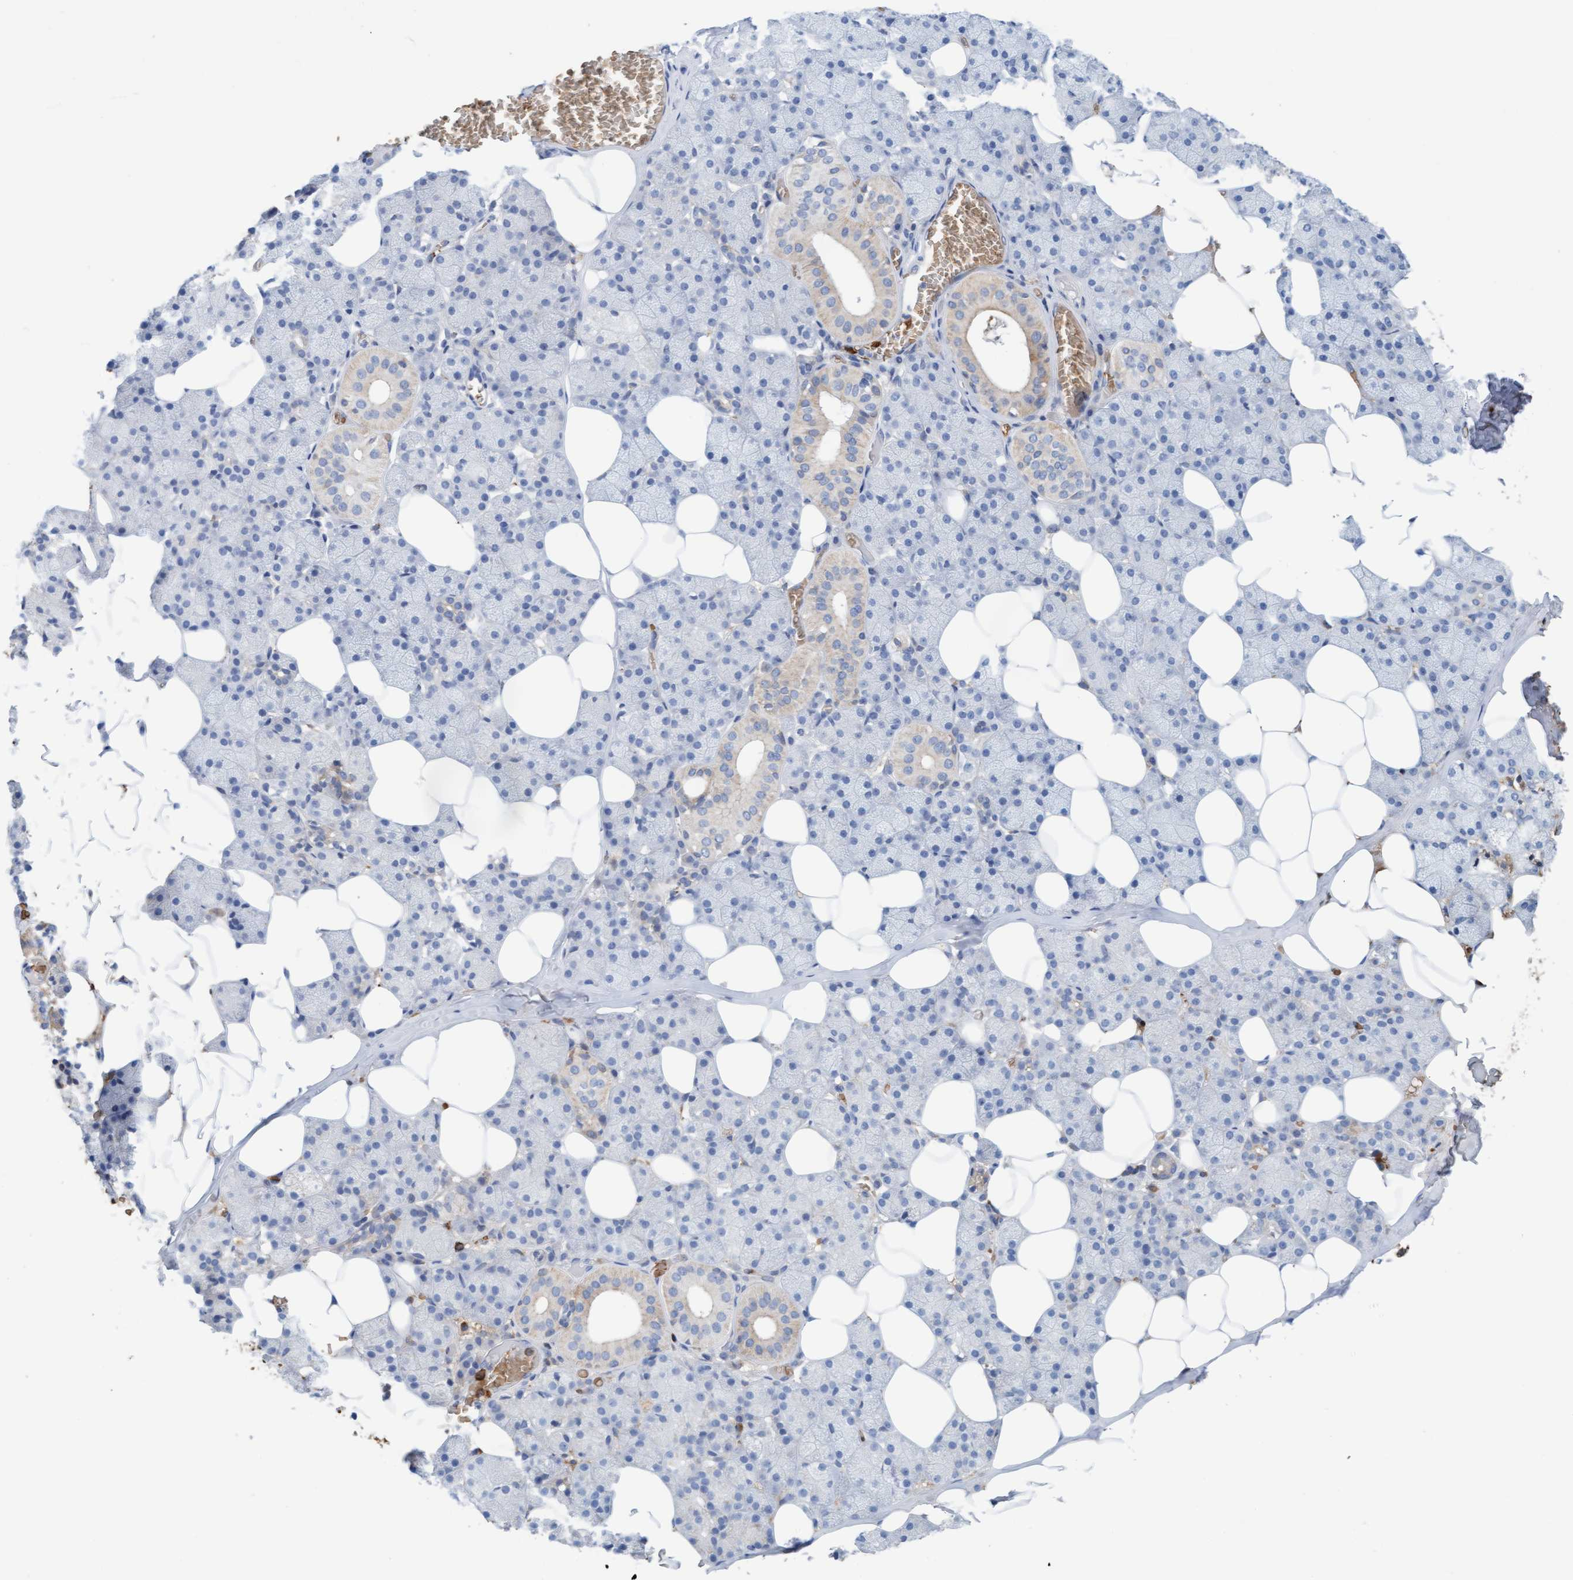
{"staining": {"intensity": "moderate", "quantity": "25%-75%", "location": "cytoplasmic/membranous"}, "tissue": "salivary gland", "cell_type": "Glandular cells", "image_type": "normal", "snomed": [{"axis": "morphology", "description": "Normal tissue, NOS"}, {"axis": "topography", "description": "Salivary gland"}], "caption": "Immunohistochemistry micrograph of normal salivary gland: salivary gland stained using IHC displays medium levels of moderate protein expression localized specifically in the cytoplasmic/membranous of glandular cells, appearing as a cytoplasmic/membranous brown color.", "gene": "P2RX5", "patient": {"sex": "female", "age": 33}}